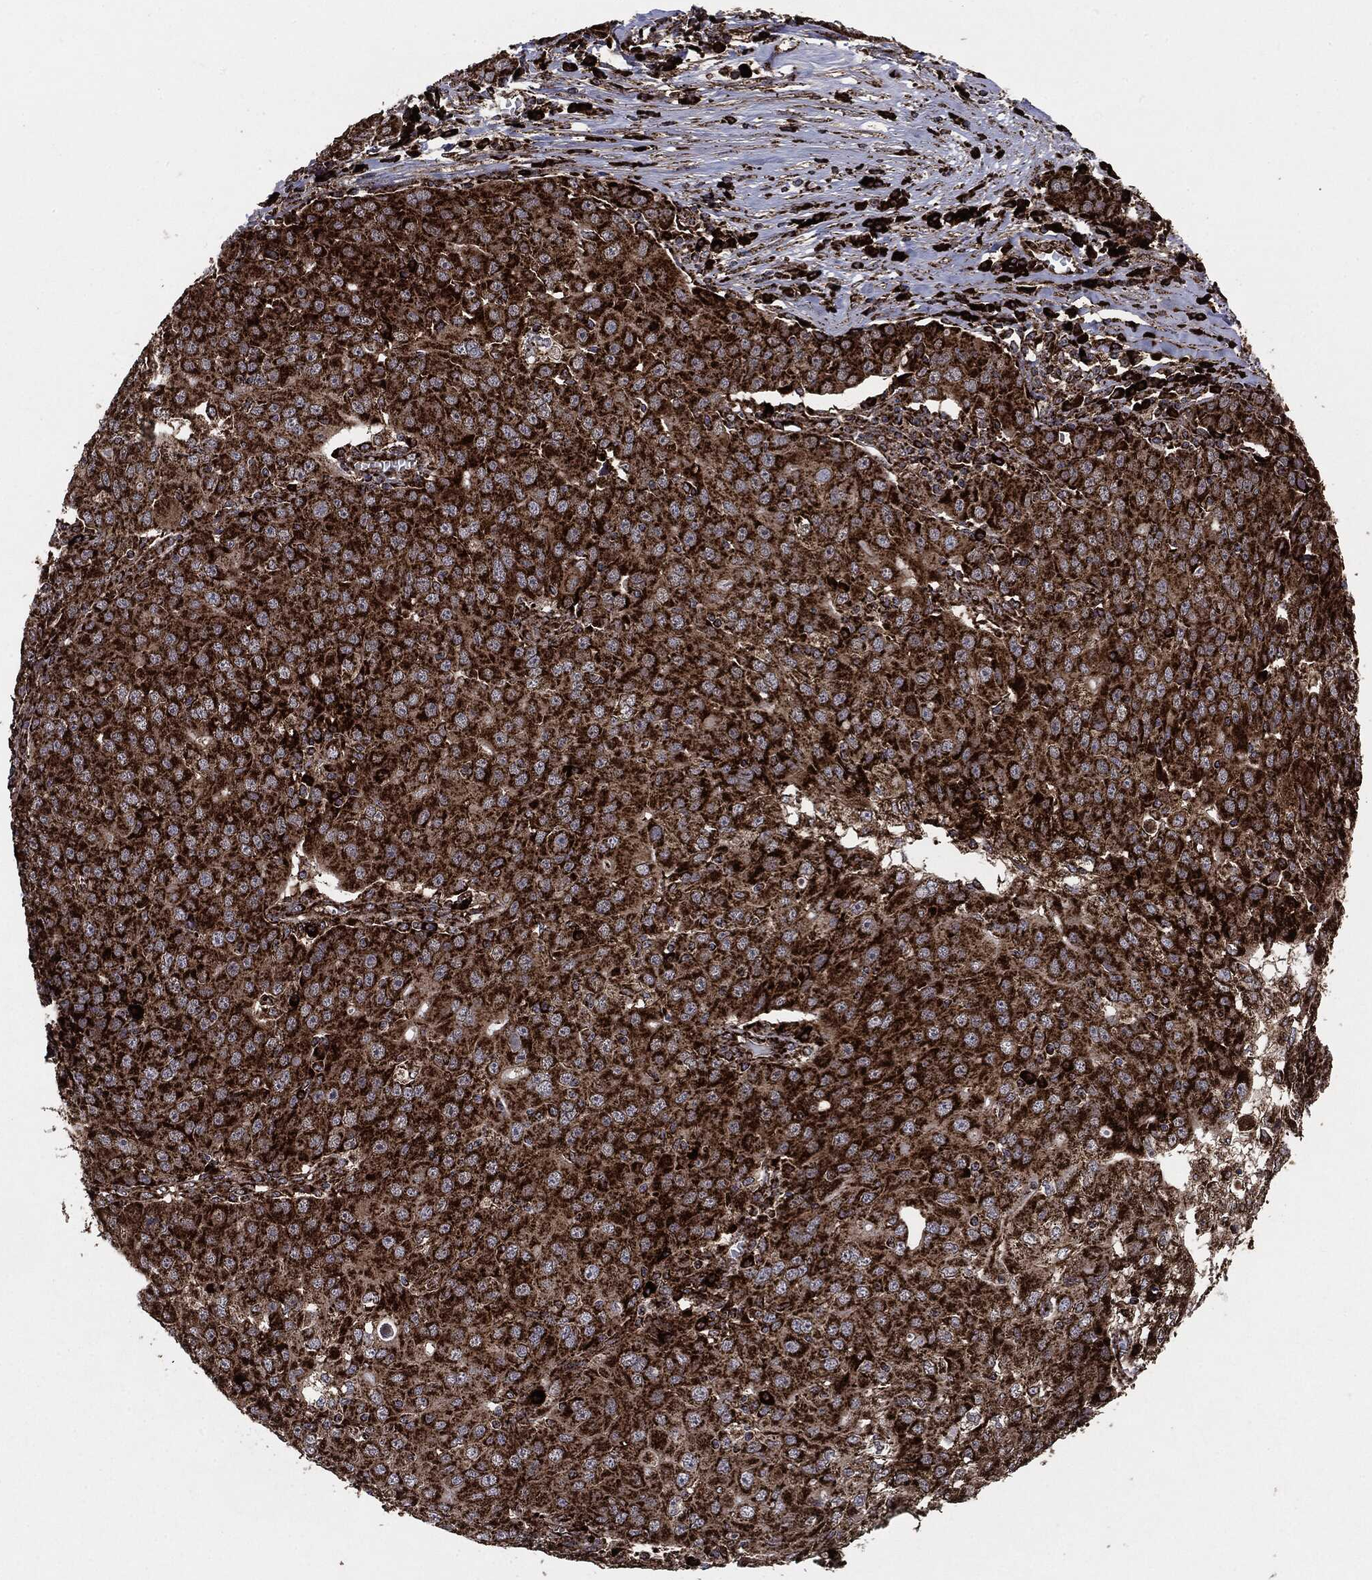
{"staining": {"intensity": "strong", "quantity": ">75%", "location": "cytoplasmic/membranous"}, "tissue": "ovarian cancer", "cell_type": "Tumor cells", "image_type": "cancer", "snomed": [{"axis": "morphology", "description": "Carcinoma, endometroid"}, {"axis": "topography", "description": "Ovary"}], "caption": "DAB (3,3'-diaminobenzidine) immunohistochemical staining of endometroid carcinoma (ovarian) exhibits strong cytoplasmic/membranous protein expression in about >75% of tumor cells.", "gene": "MAP2K1", "patient": {"sex": "female", "age": 50}}